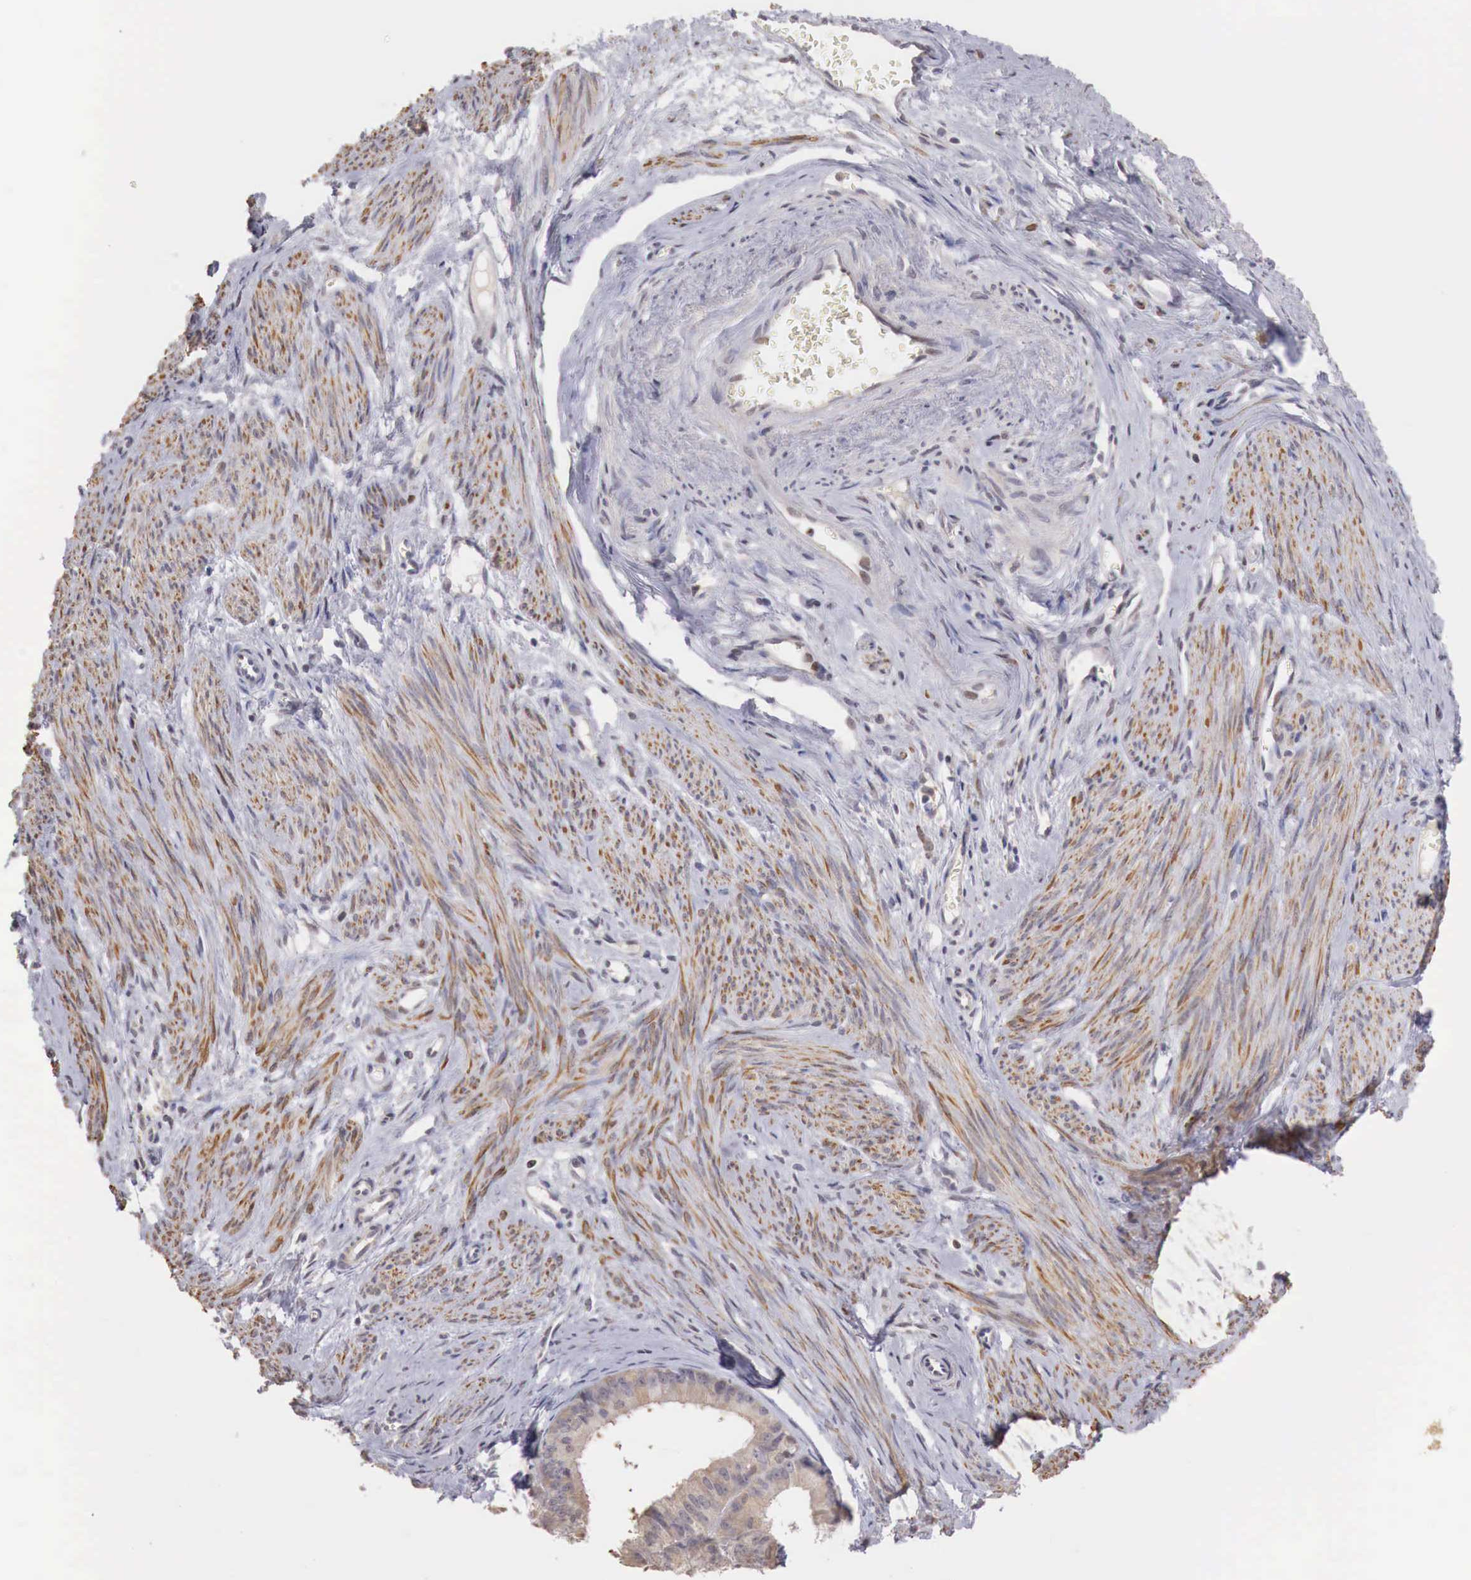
{"staining": {"intensity": "weak", "quantity": ">75%", "location": "cytoplasmic/membranous"}, "tissue": "endometrial cancer", "cell_type": "Tumor cells", "image_type": "cancer", "snomed": [{"axis": "morphology", "description": "Adenocarcinoma, NOS"}, {"axis": "topography", "description": "Endometrium"}], "caption": "About >75% of tumor cells in endometrial cancer demonstrate weak cytoplasmic/membranous protein positivity as visualized by brown immunohistochemical staining.", "gene": "TBC1D9", "patient": {"sex": "female", "age": 76}}